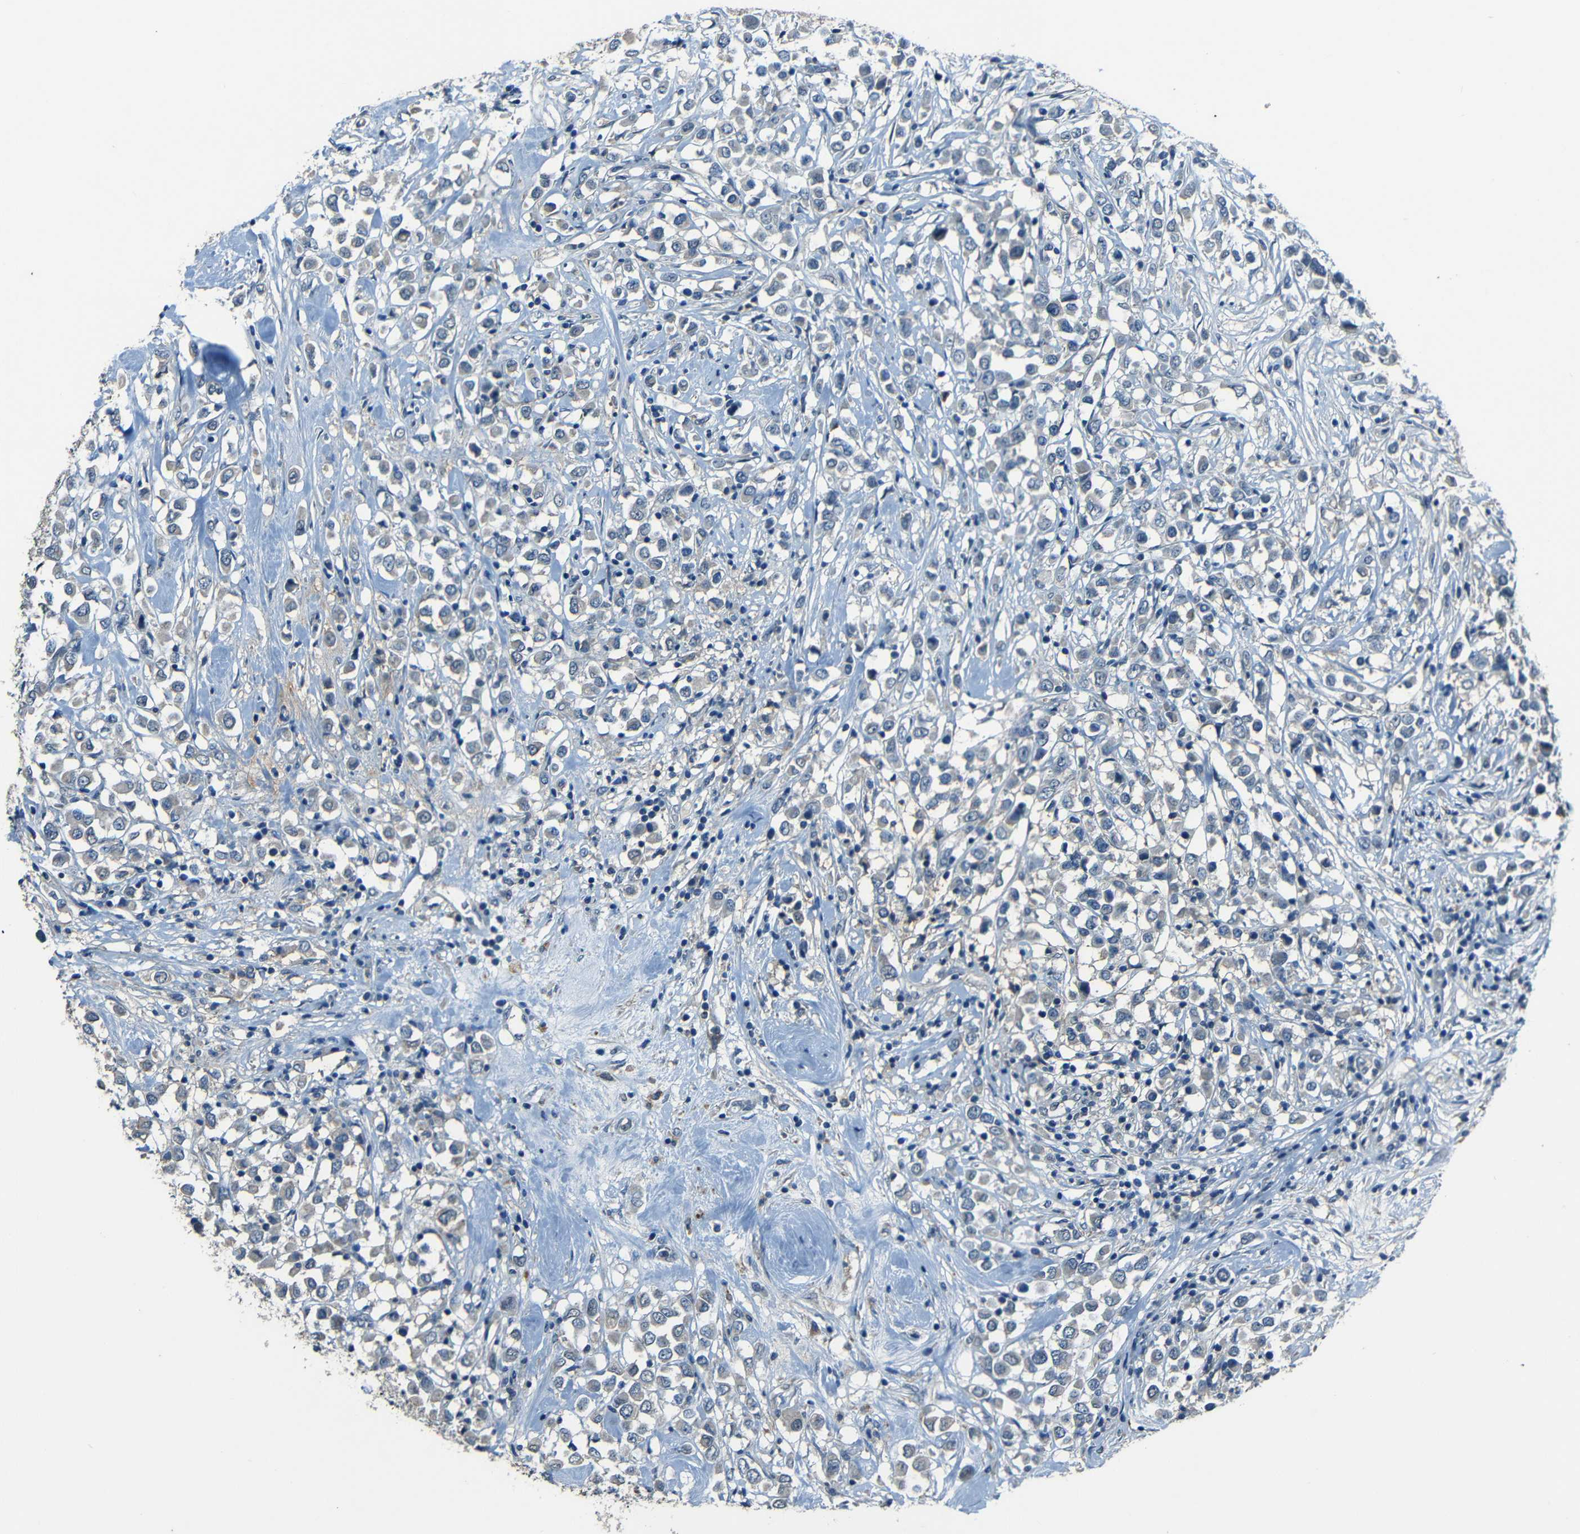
{"staining": {"intensity": "negative", "quantity": "none", "location": "none"}, "tissue": "breast cancer", "cell_type": "Tumor cells", "image_type": "cancer", "snomed": [{"axis": "morphology", "description": "Duct carcinoma"}, {"axis": "topography", "description": "Breast"}], "caption": "Immunohistochemistry of human breast cancer reveals no expression in tumor cells.", "gene": "SLA", "patient": {"sex": "female", "age": 61}}